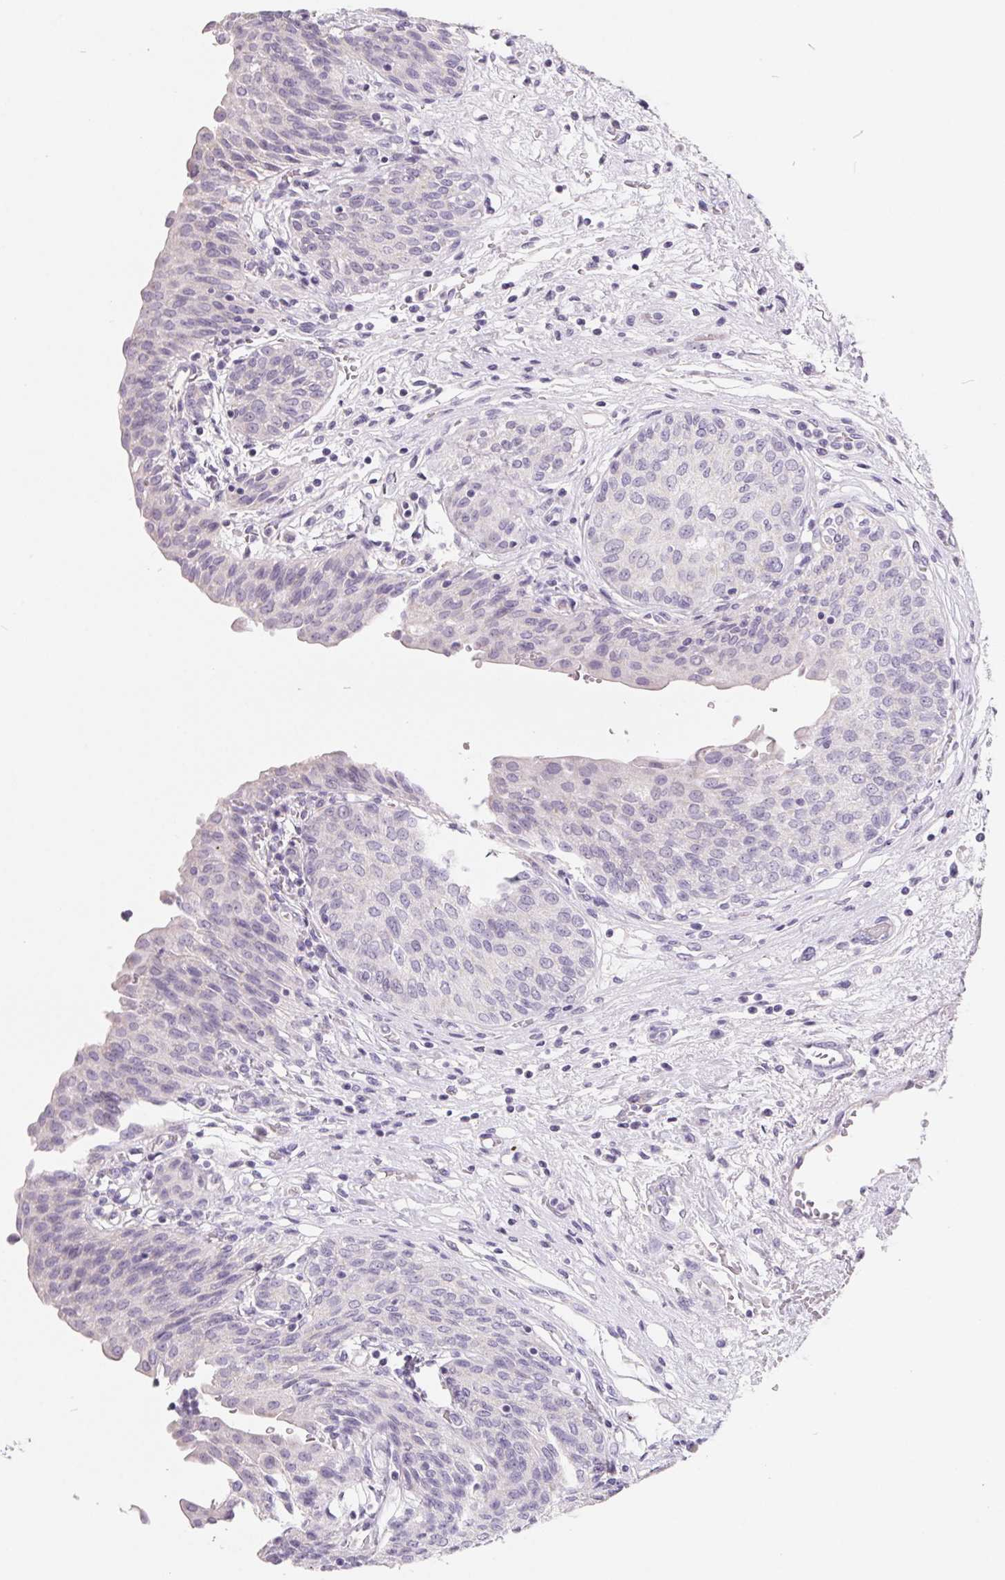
{"staining": {"intensity": "negative", "quantity": "none", "location": "none"}, "tissue": "urinary bladder", "cell_type": "Urothelial cells", "image_type": "normal", "snomed": [{"axis": "morphology", "description": "Normal tissue, NOS"}, {"axis": "topography", "description": "Urinary bladder"}], "caption": "Immunohistochemical staining of unremarkable human urinary bladder exhibits no significant staining in urothelial cells. (Brightfield microscopy of DAB (3,3'-diaminobenzidine) IHC at high magnification).", "gene": "FDX1", "patient": {"sex": "male", "age": 68}}